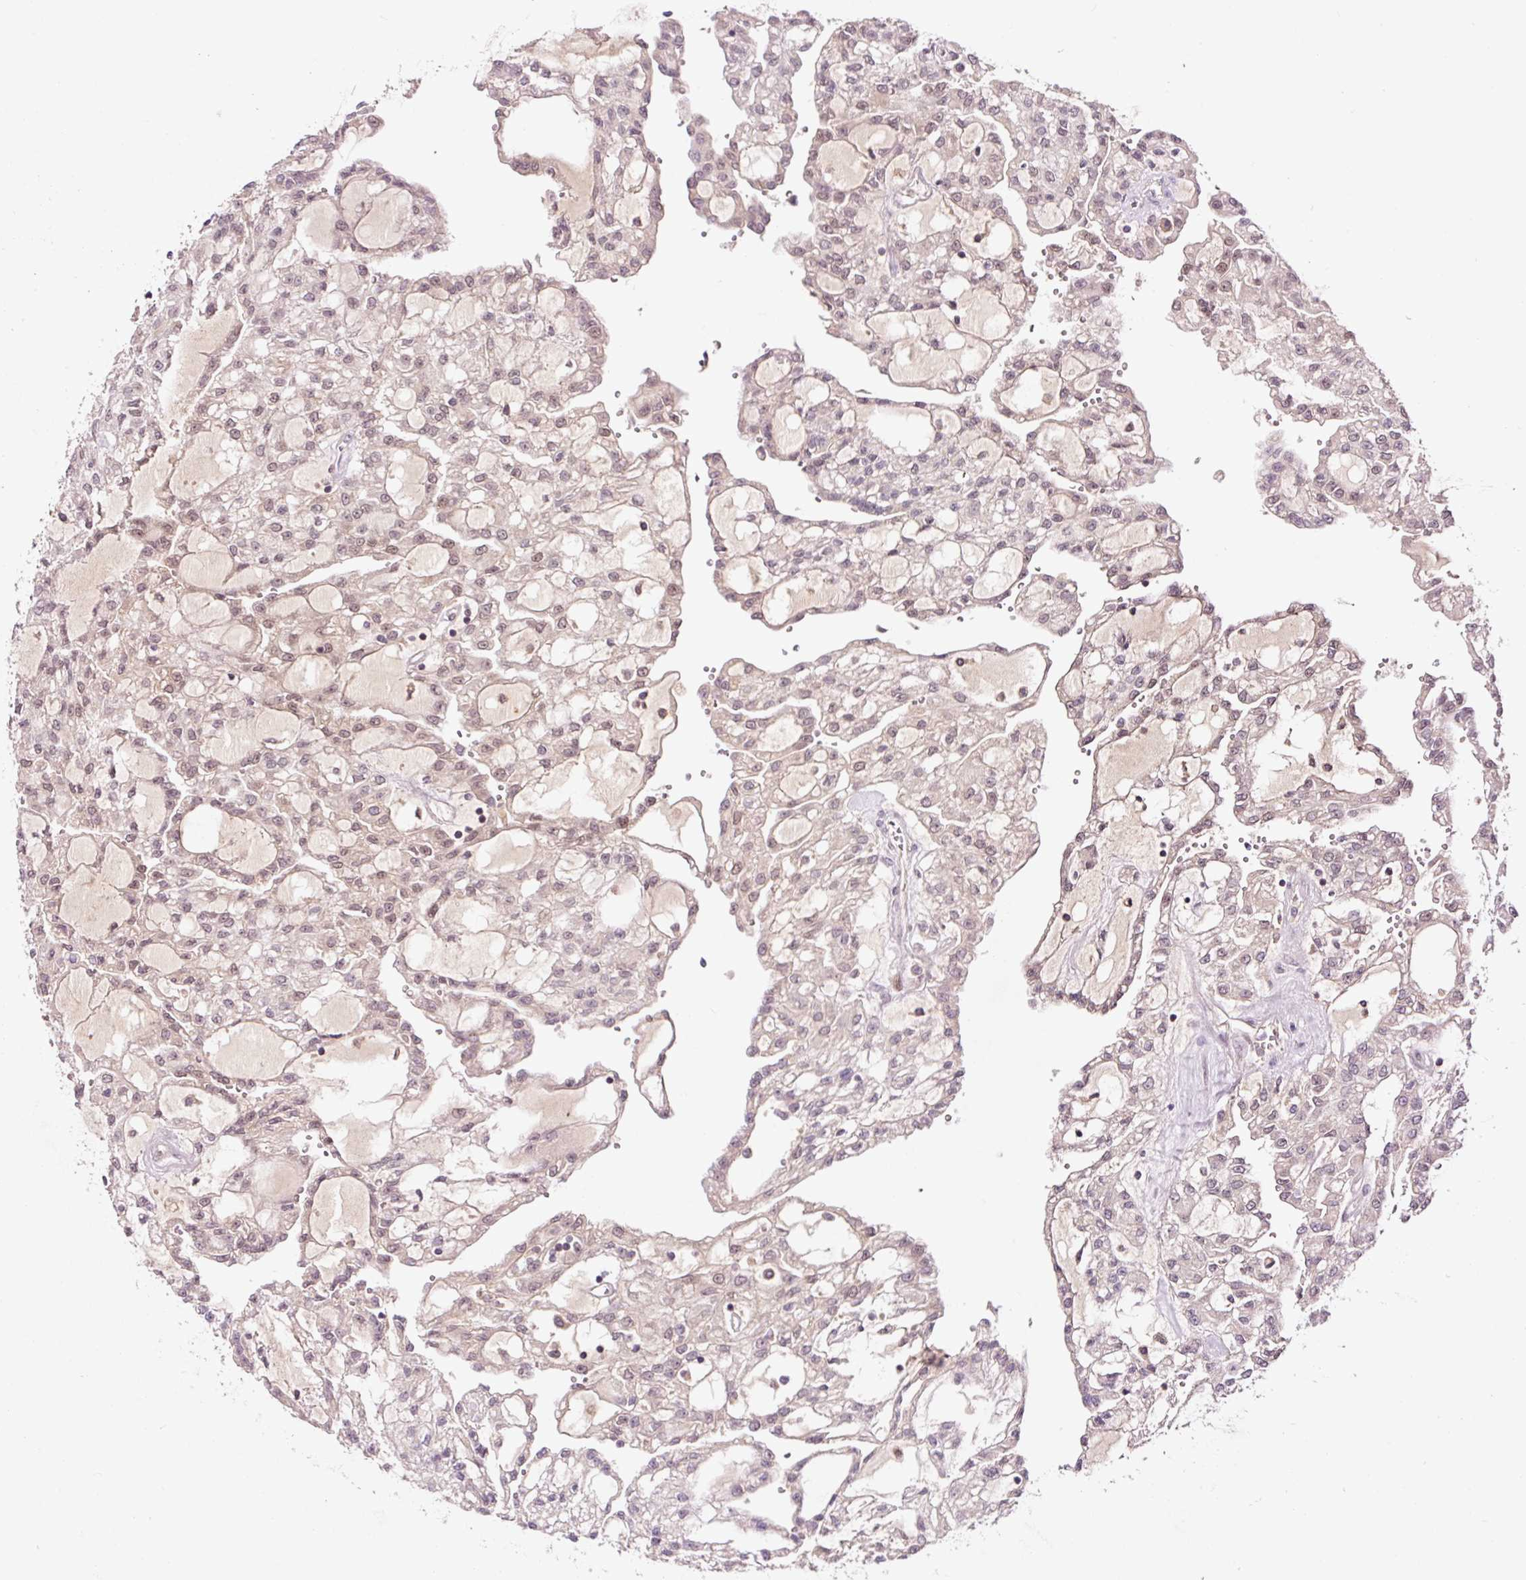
{"staining": {"intensity": "weak", "quantity": ">75%", "location": "nuclear"}, "tissue": "renal cancer", "cell_type": "Tumor cells", "image_type": "cancer", "snomed": [{"axis": "morphology", "description": "Adenocarcinoma, NOS"}, {"axis": "topography", "description": "Kidney"}], "caption": "High-power microscopy captured an immunohistochemistry (IHC) micrograph of renal cancer, revealing weak nuclear expression in about >75% of tumor cells.", "gene": "DPPA4", "patient": {"sex": "male", "age": 63}}